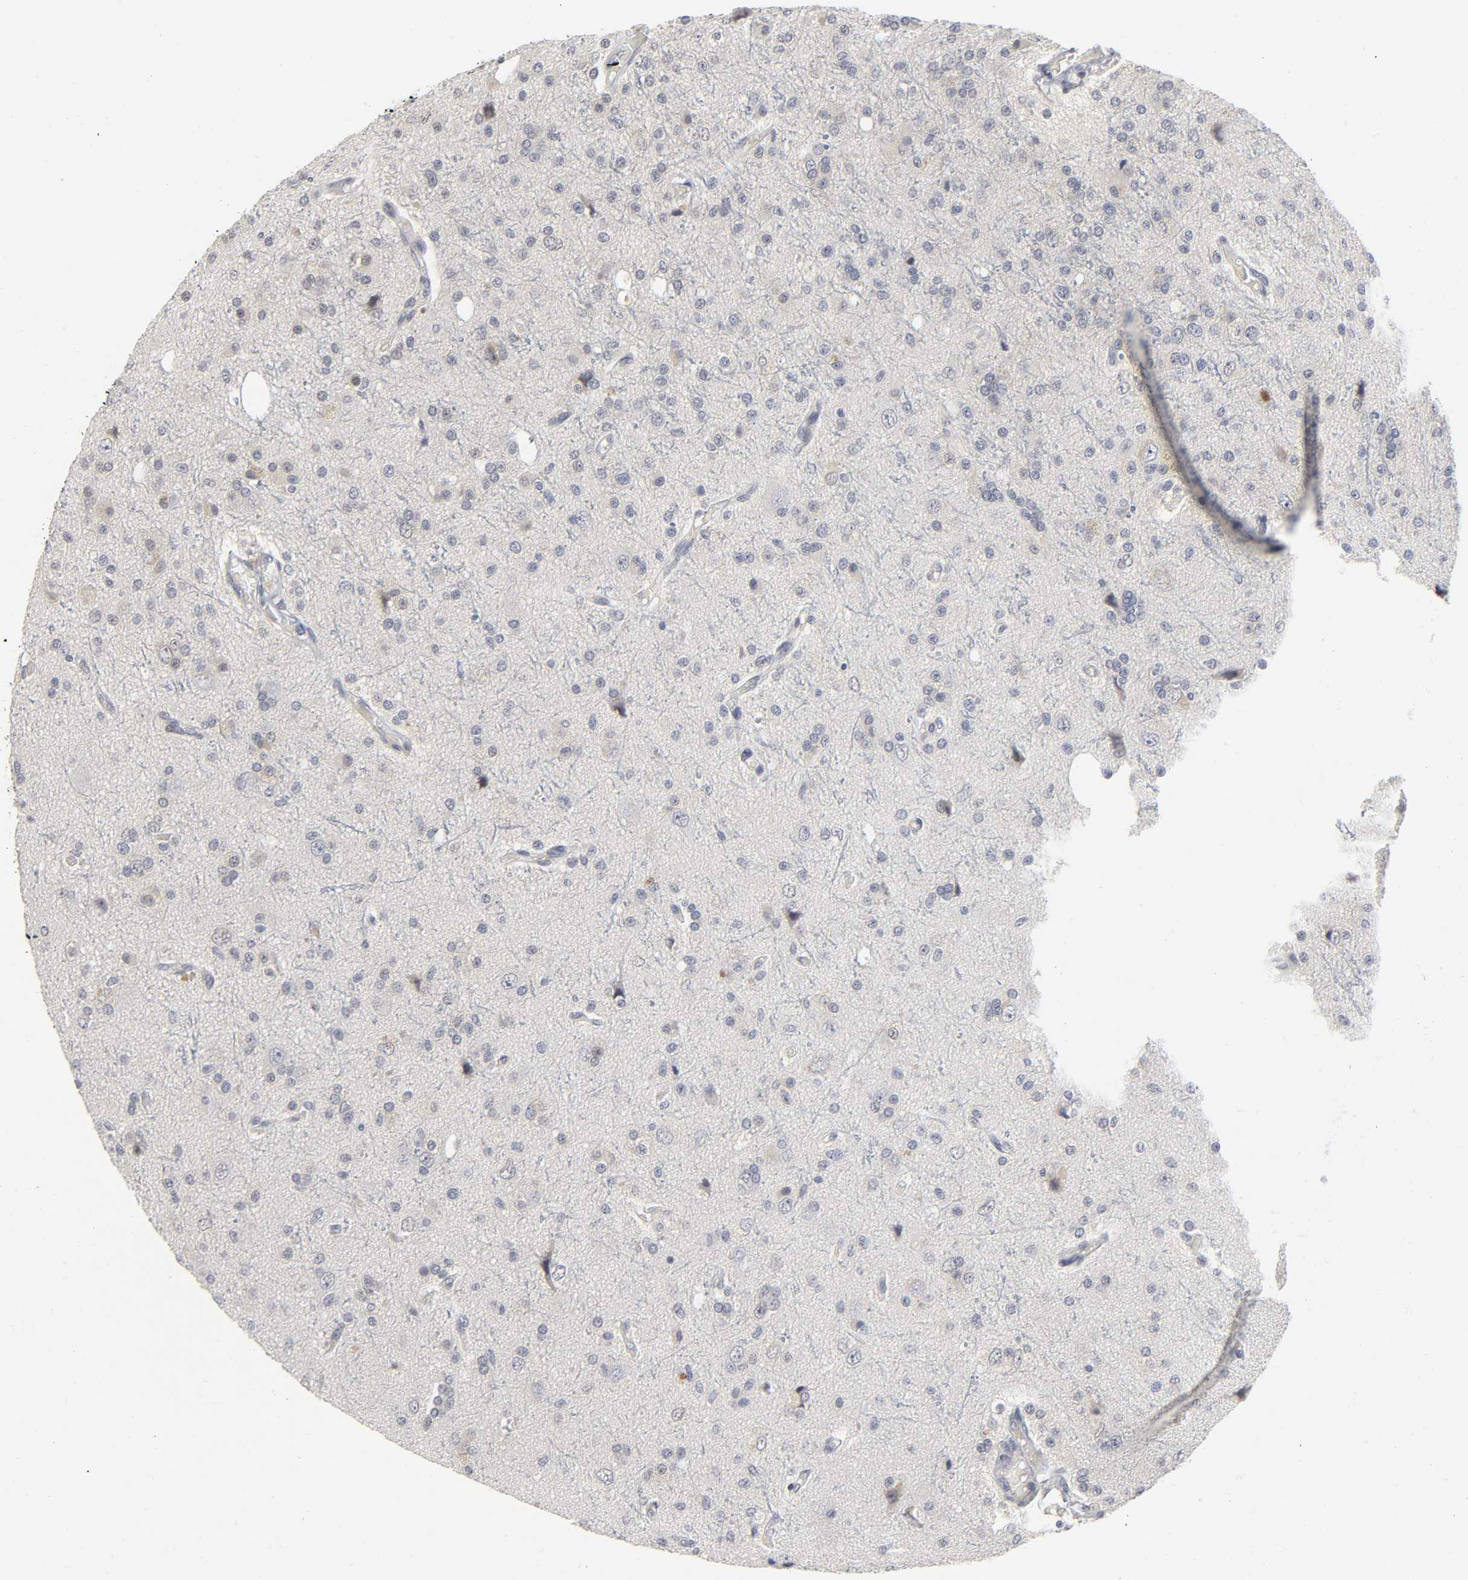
{"staining": {"intensity": "weak", "quantity": "<25%", "location": "cytoplasmic/membranous,nuclear"}, "tissue": "glioma", "cell_type": "Tumor cells", "image_type": "cancer", "snomed": [{"axis": "morphology", "description": "Glioma, malignant, High grade"}, {"axis": "topography", "description": "Brain"}], "caption": "A histopathology image of human high-grade glioma (malignant) is negative for staining in tumor cells.", "gene": "PDLIM3", "patient": {"sex": "male", "age": 47}}